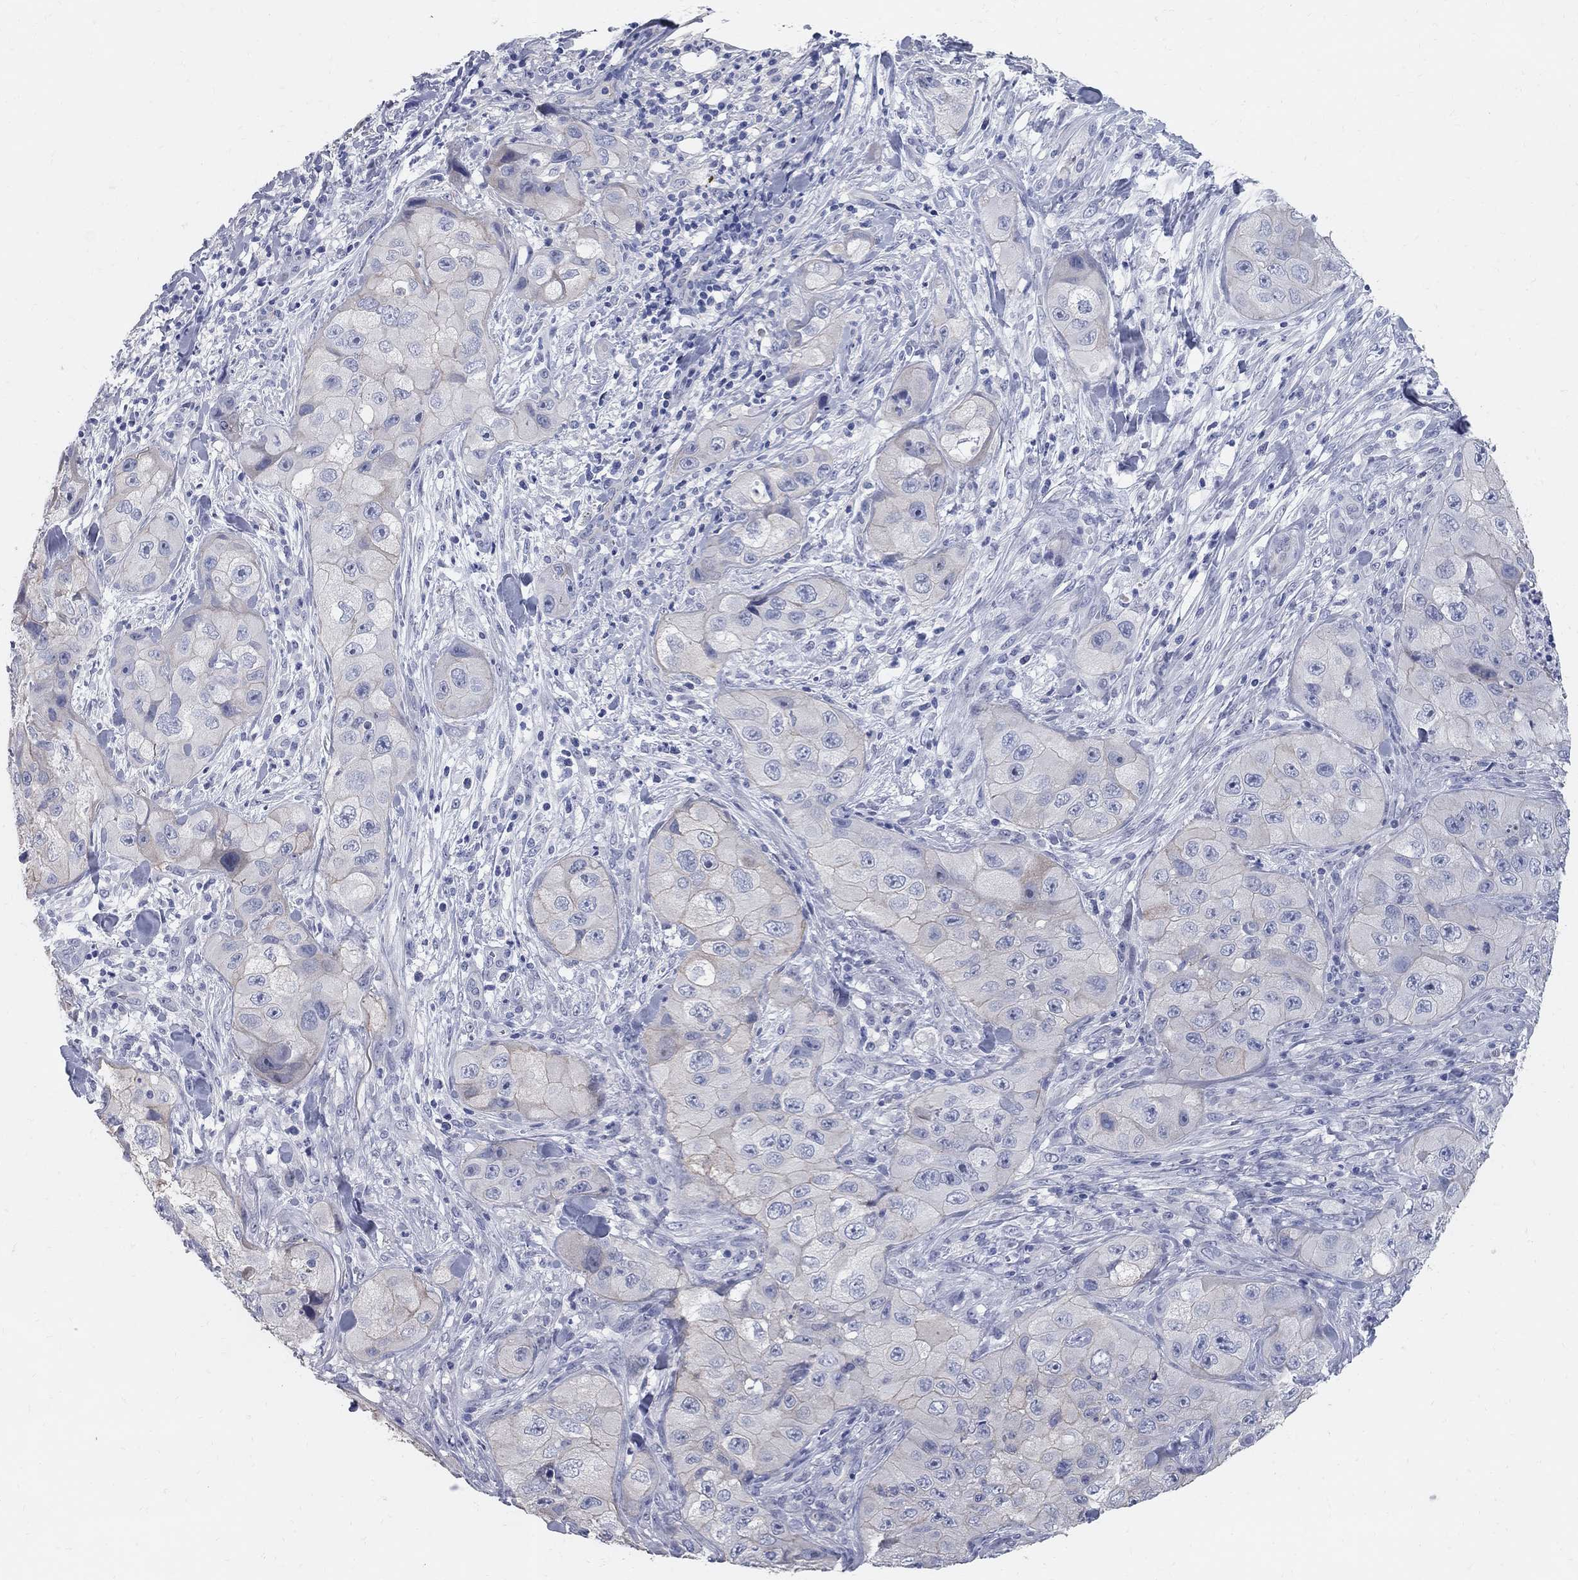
{"staining": {"intensity": "negative", "quantity": "none", "location": "none"}, "tissue": "skin cancer", "cell_type": "Tumor cells", "image_type": "cancer", "snomed": [{"axis": "morphology", "description": "Squamous cell carcinoma, NOS"}, {"axis": "topography", "description": "Skin"}, {"axis": "topography", "description": "Subcutis"}], "caption": "Squamous cell carcinoma (skin) was stained to show a protein in brown. There is no significant positivity in tumor cells.", "gene": "AOX1", "patient": {"sex": "male", "age": 73}}